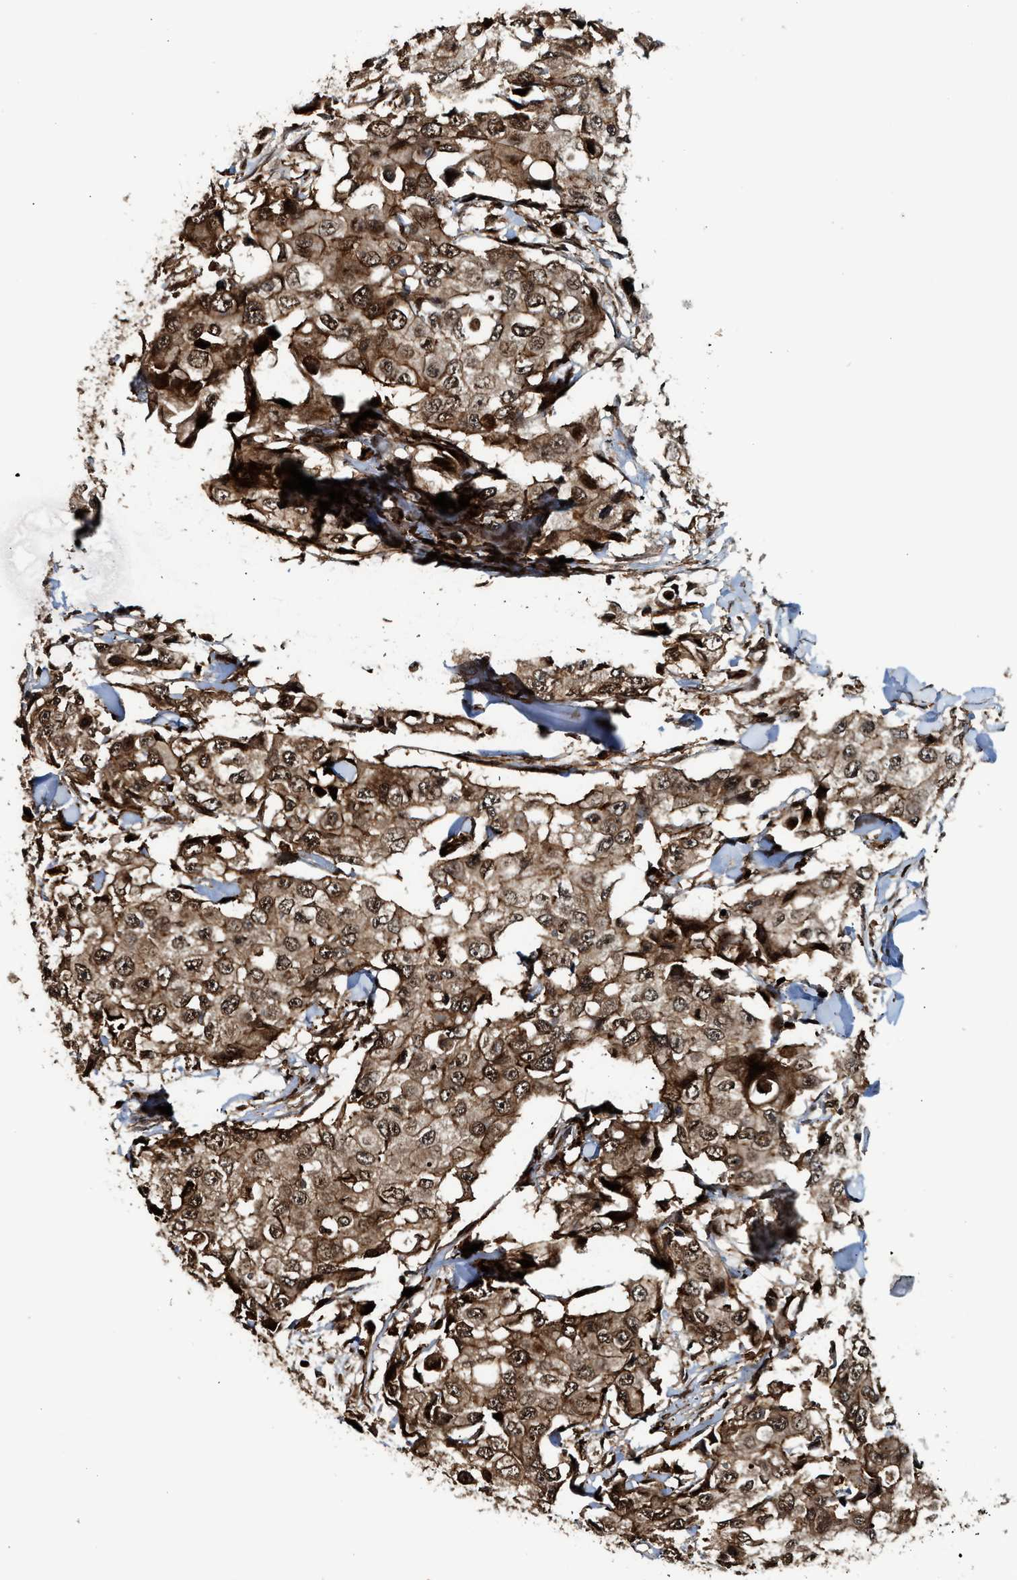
{"staining": {"intensity": "moderate", "quantity": ">75%", "location": "cytoplasmic/membranous,nuclear"}, "tissue": "breast cancer", "cell_type": "Tumor cells", "image_type": "cancer", "snomed": [{"axis": "morphology", "description": "Duct carcinoma"}, {"axis": "topography", "description": "Breast"}], "caption": "Moderate cytoplasmic/membranous and nuclear staining for a protein is identified in about >75% of tumor cells of infiltrating ductal carcinoma (breast) using IHC.", "gene": "MDM2", "patient": {"sex": "female", "age": 27}}